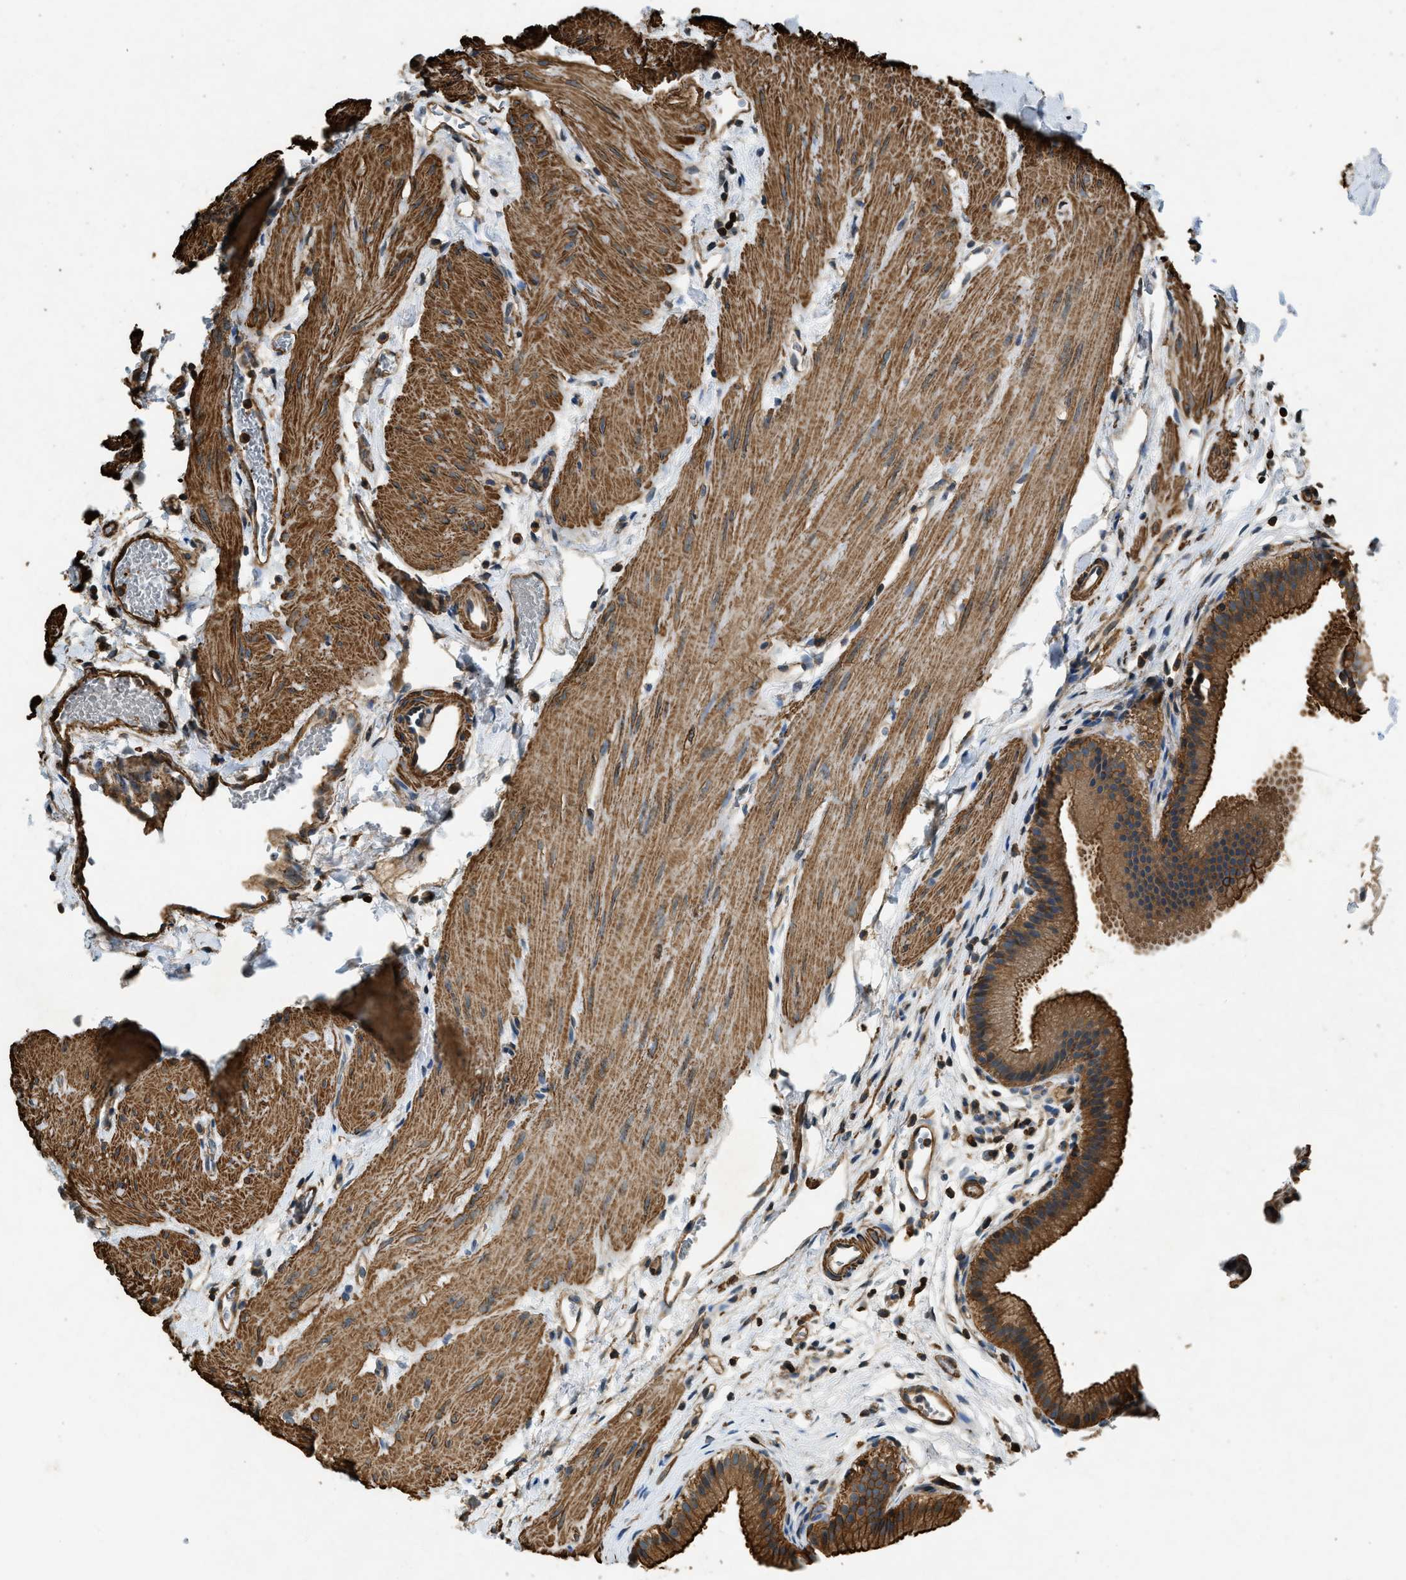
{"staining": {"intensity": "strong", "quantity": ">75%", "location": "cytoplasmic/membranous"}, "tissue": "gallbladder", "cell_type": "Glandular cells", "image_type": "normal", "snomed": [{"axis": "morphology", "description": "Normal tissue, NOS"}, {"axis": "topography", "description": "Gallbladder"}], "caption": "Immunohistochemical staining of normal human gallbladder reveals strong cytoplasmic/membranous protein expression in about >75% of glandular cells.", "gene": "YARS1", "patient": {"sex": "female", "age": 26}}